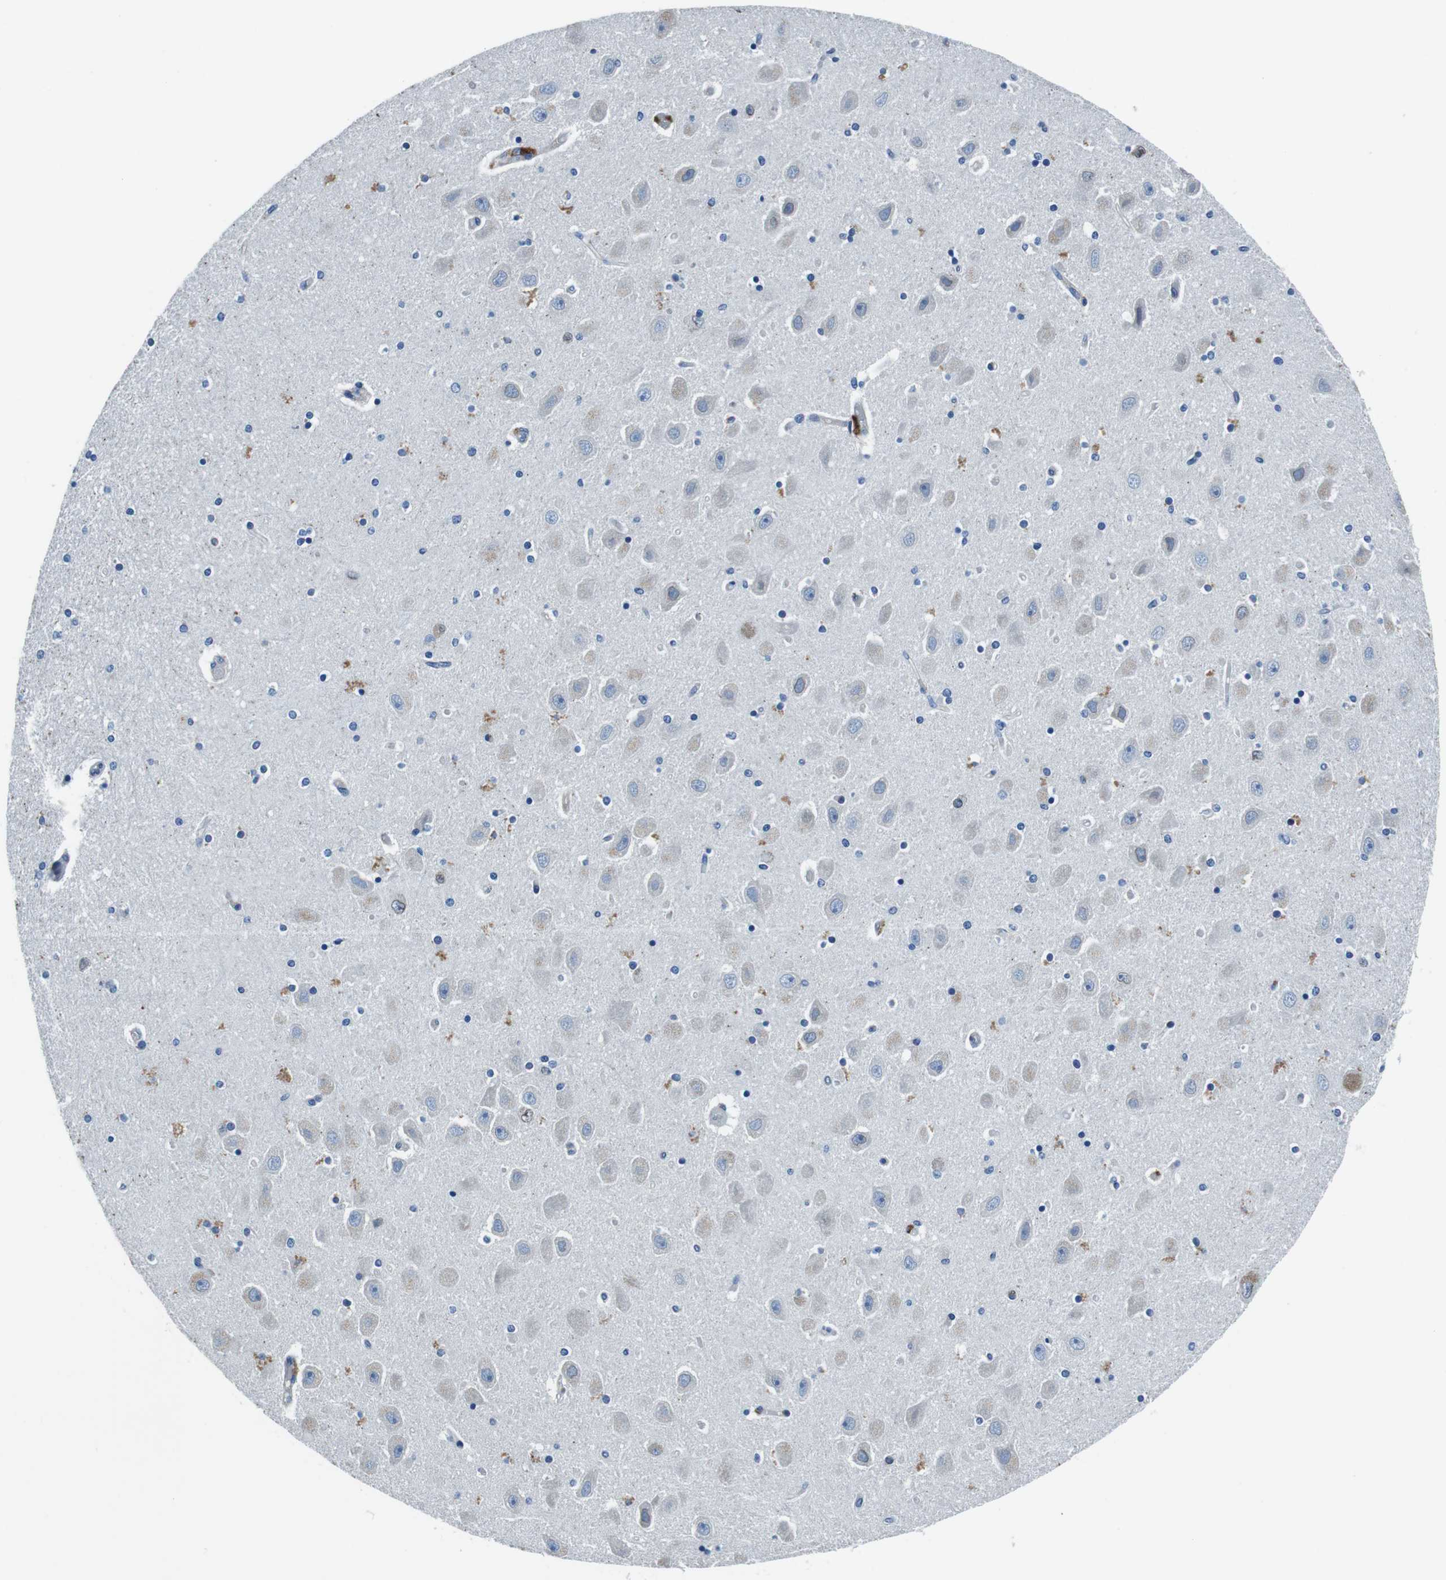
{"staining": {"intensity": "negative", "quantity": "none", "location": "none"}, "tissue": "hippocampus", "cell_type": "Glial cells", "image_type": "normal", "snomed": [{"axis": "morphology", "description": "Normal tissue, NOS"}, {"axis": "topography", "description": "Hippocampus"}], "caption": "IHC micrograph of unremarkable hippocampus: hippocampus stained with DAB (3,3'-diaminobenzidine) shows no significant protein expression in glial cells.", "gene": "TULP3", "patient": {"sex": "female", "age": 54}}